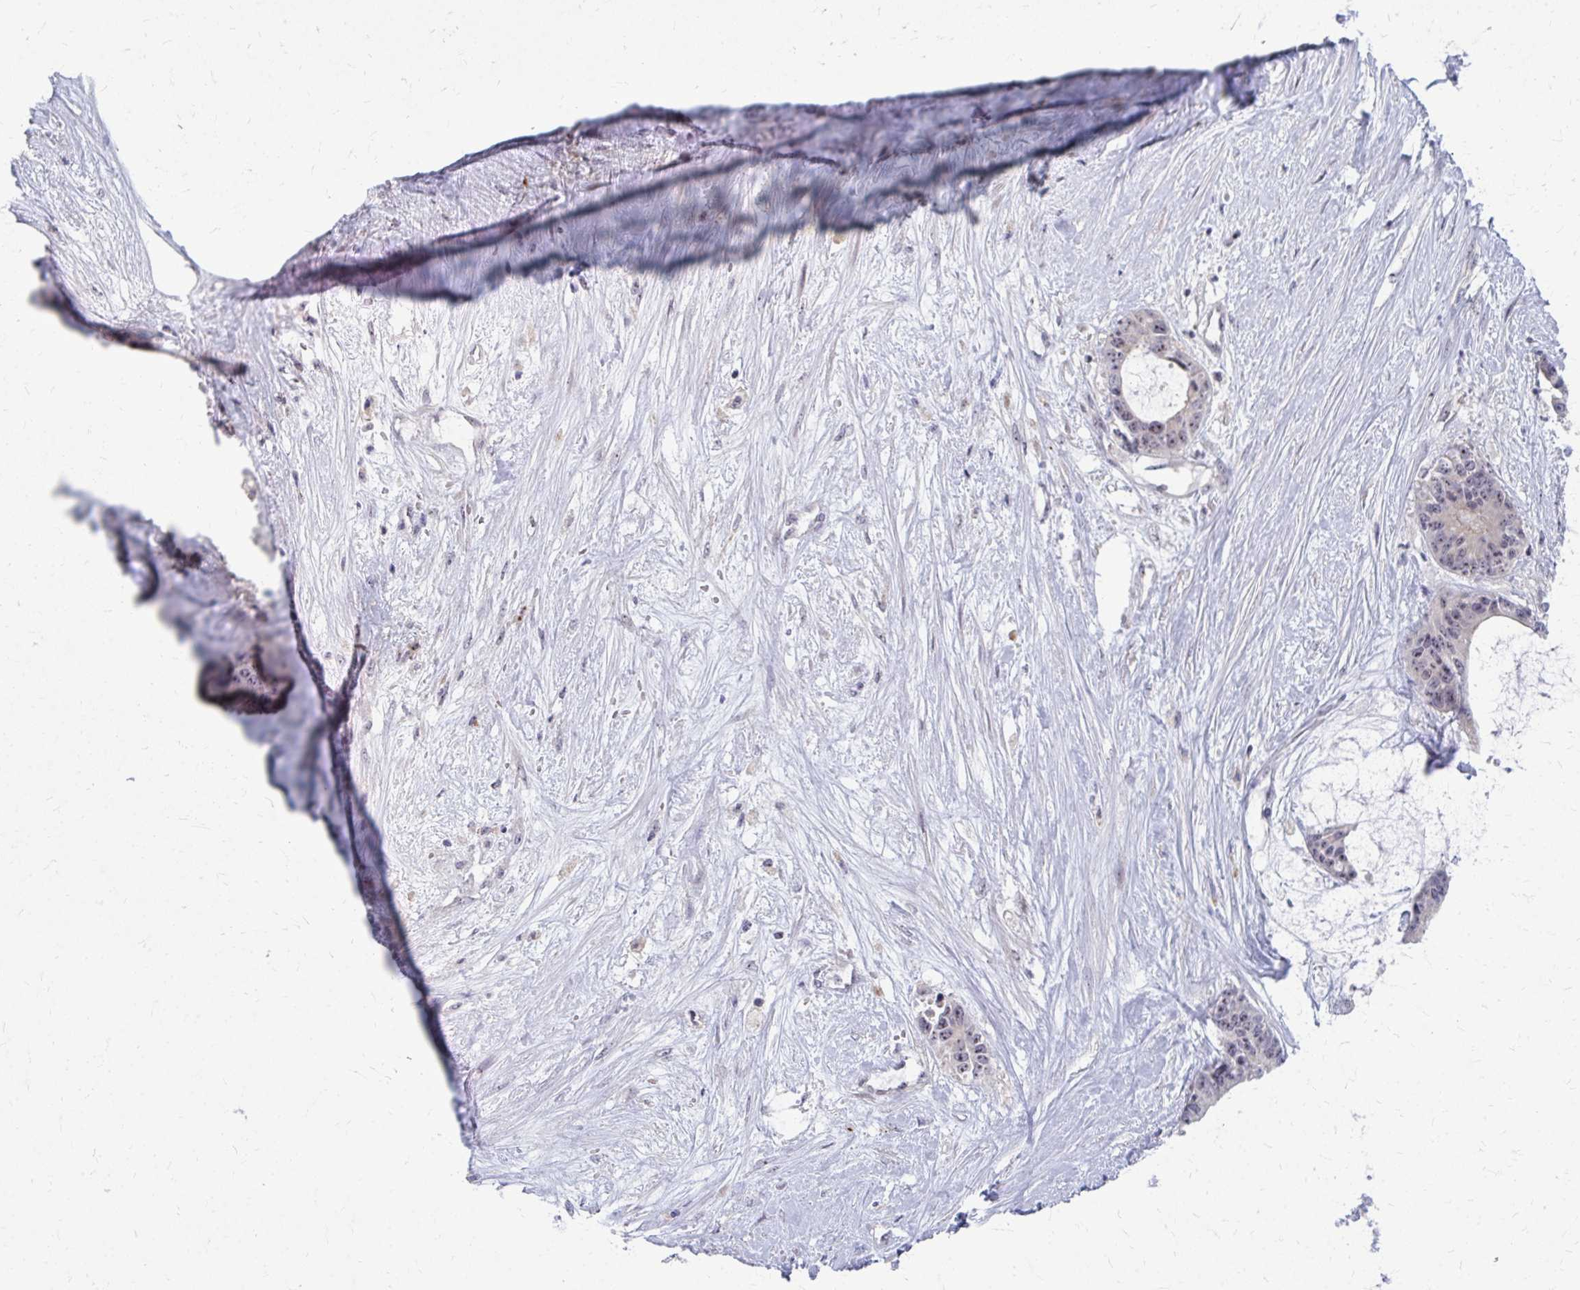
{"staining": {"intensity": "weak", "quantity": "25%-75%", "location": "nuclear"}, "tissue": "liver cancer", "cell_type": "Tumor cells", "image_type": "cancer", "snomed": [{"axis": "morphology", "description": "Normal tissue, NOS"}, {"axis": "morphology", "description": "Cholangiocarcinoma"}, {"axis": "topography", "description": "Liver"}, {"axis": "topography", "description": "Peripheral nerve tissue"}], "caption": "A low amount of weak nuclear positivity is present in approximately 25%-75% of tumor cells in liver cancer tissue.", "gene": "NUDT16", "patient": {"sex": "female", "age": 73}}